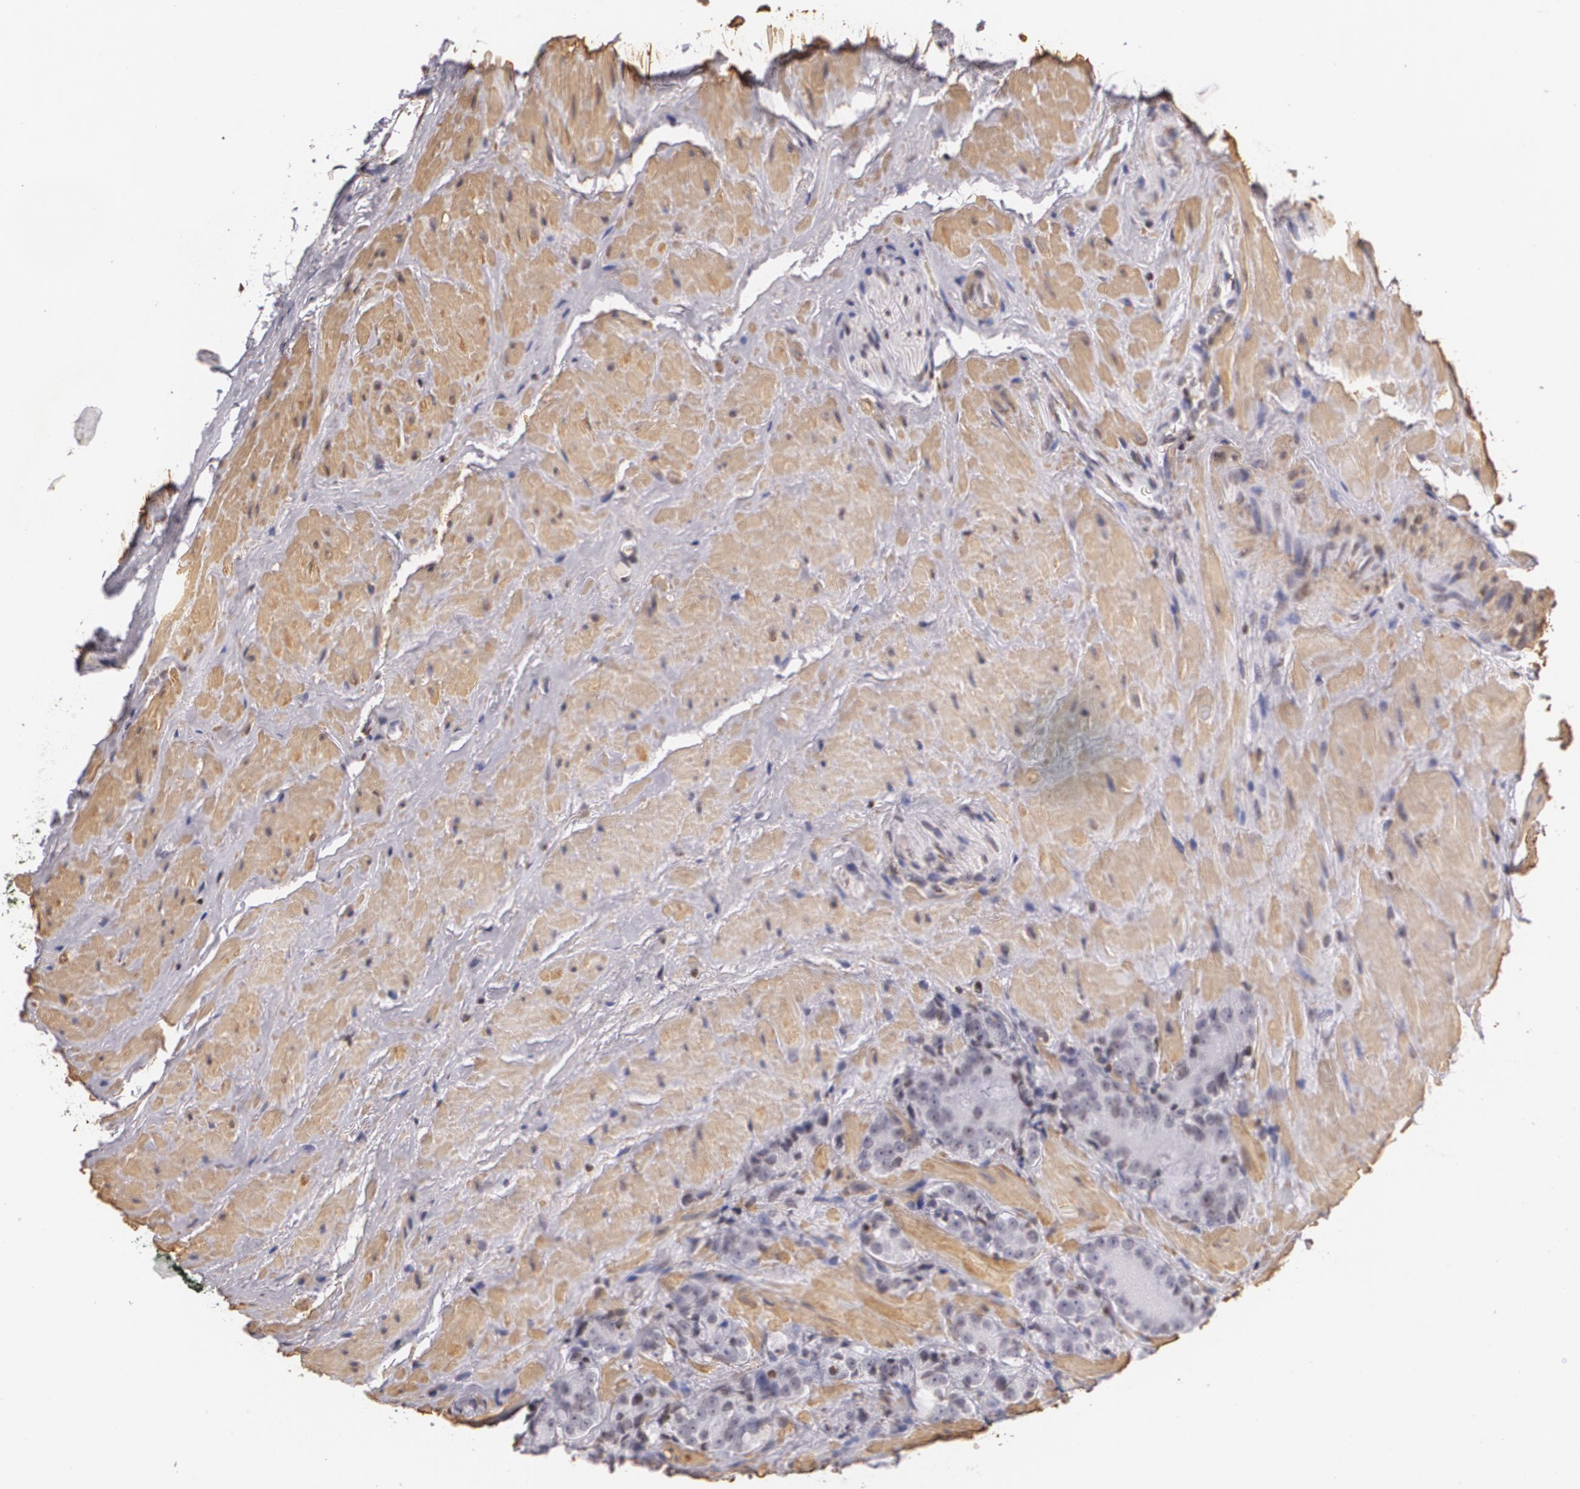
{"staining": {"intensity": "negative", "quantity": "none", "location": "none"}, "tissue": "prostate cancer", "cell_type": "Tumor cells", "image_type": "cancer", "snomed": [{"axis": "morphology", "description": "Adenocarcinoma, High grade"}, {"axis": "topography", "description": "Prostate"}], "caption": "An IHC micrograph of adenocarcinoma (high-grade) (prostate) is shown. There is no staining in tumor cells of adenocarcinoma (high-grade) (prostate).", "gene": "VAMP1", "patient": {"sex": "male", "age": 70}}